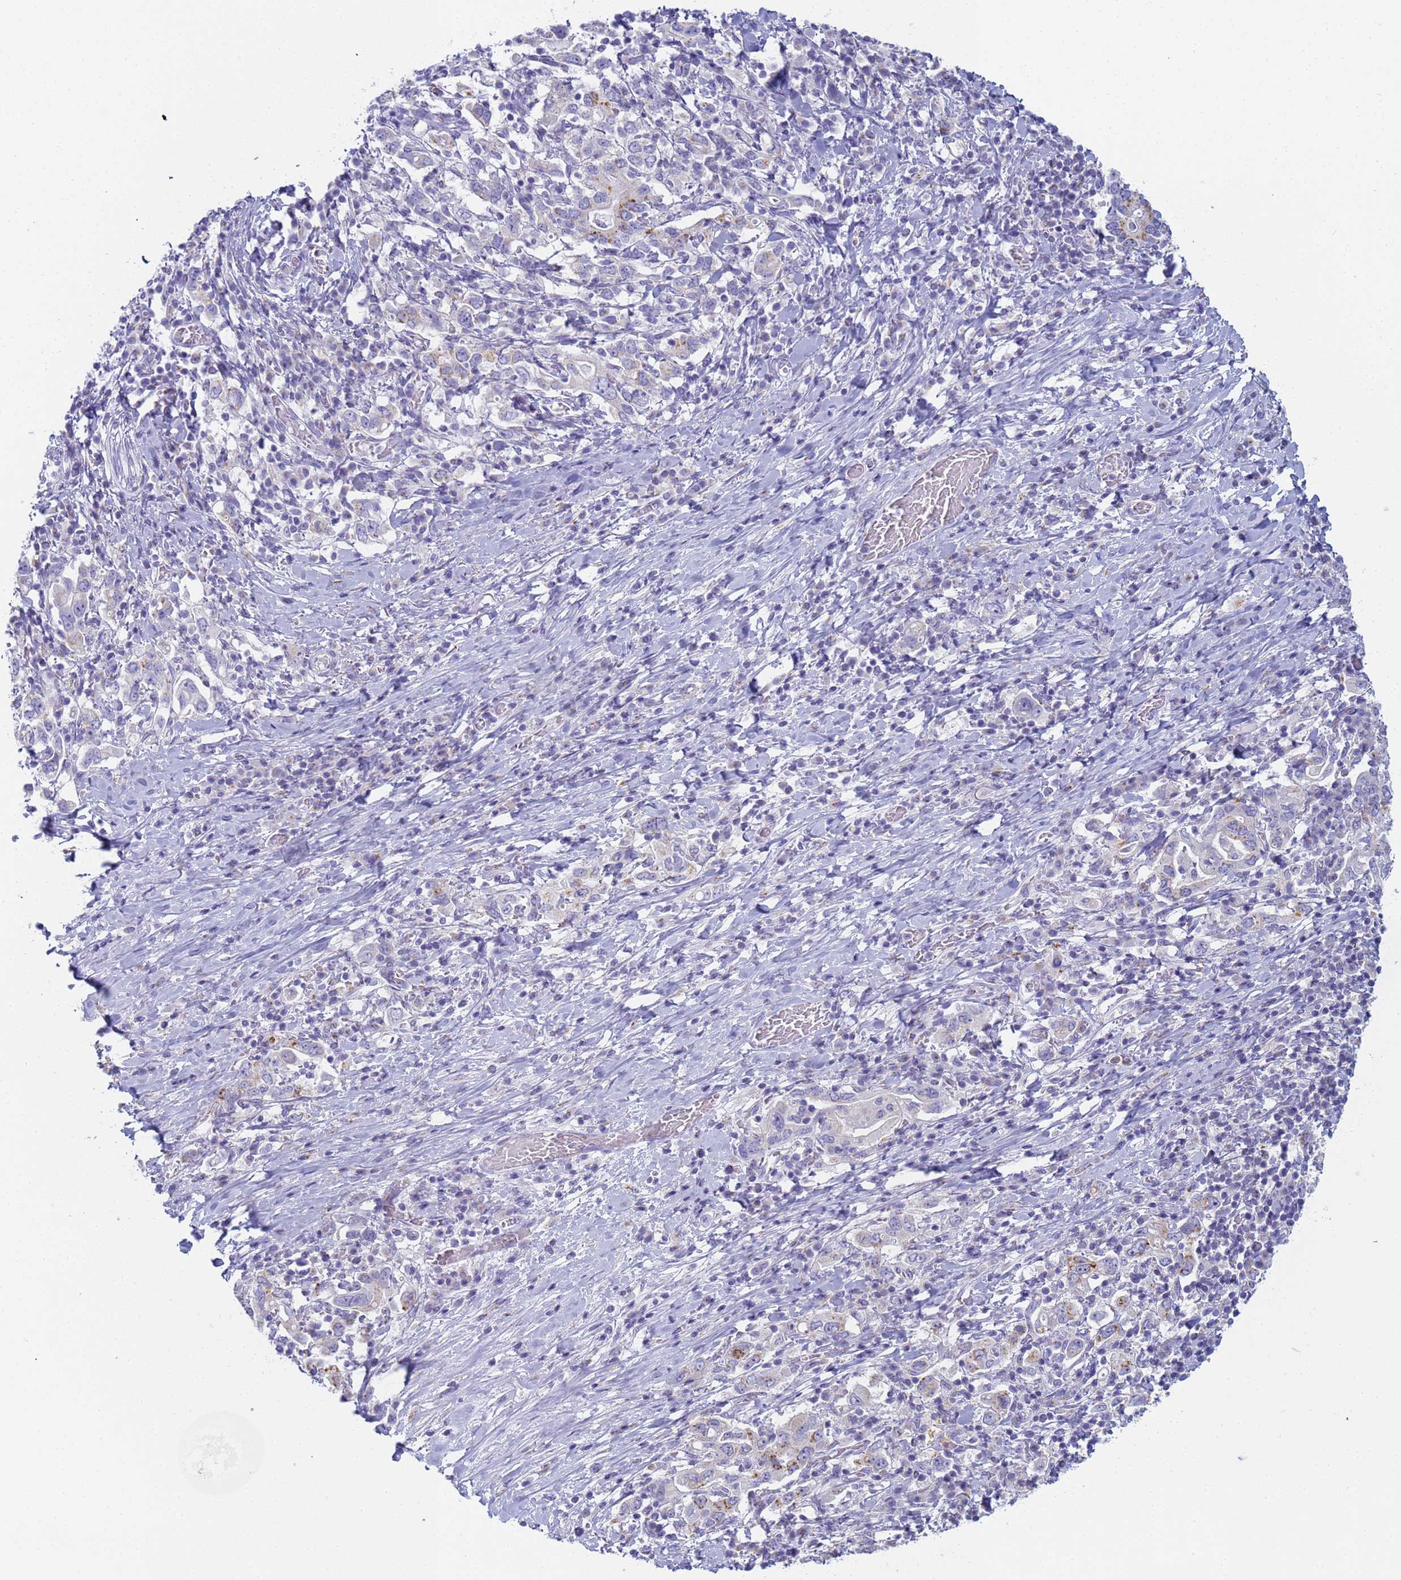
{"staining": {"intensity": "moderate", "quantity": "<25%", "location": "cytoplasmic/membranous"}, "tissue": "stomach cancer", "cell_type": "Tumor cells", "image_type": "cancer", "snomed": [{"axis": "morphology", "description": "Adenocarcinoma, NOS"}, {"axis": "topography", "description": "Stomach, upper"}, {"axis": "topography", "description": "Stomach"}], "caption": "IHC staining of stomach cancer (adenocarcinoma), which exhibits low levels of moderate cytoplasmic/membranous positivity in about <25% of tumor cells indicating moderate cytoplasmic/membranous protein staining. The staining was performed using DAB (3,3'-diaminobenzidine) (brown) for protein detection and nuclei were counterstained in hematoxylin (blue).", "gene": "CR1", "patient": {"sex": "male", "age": 62}}